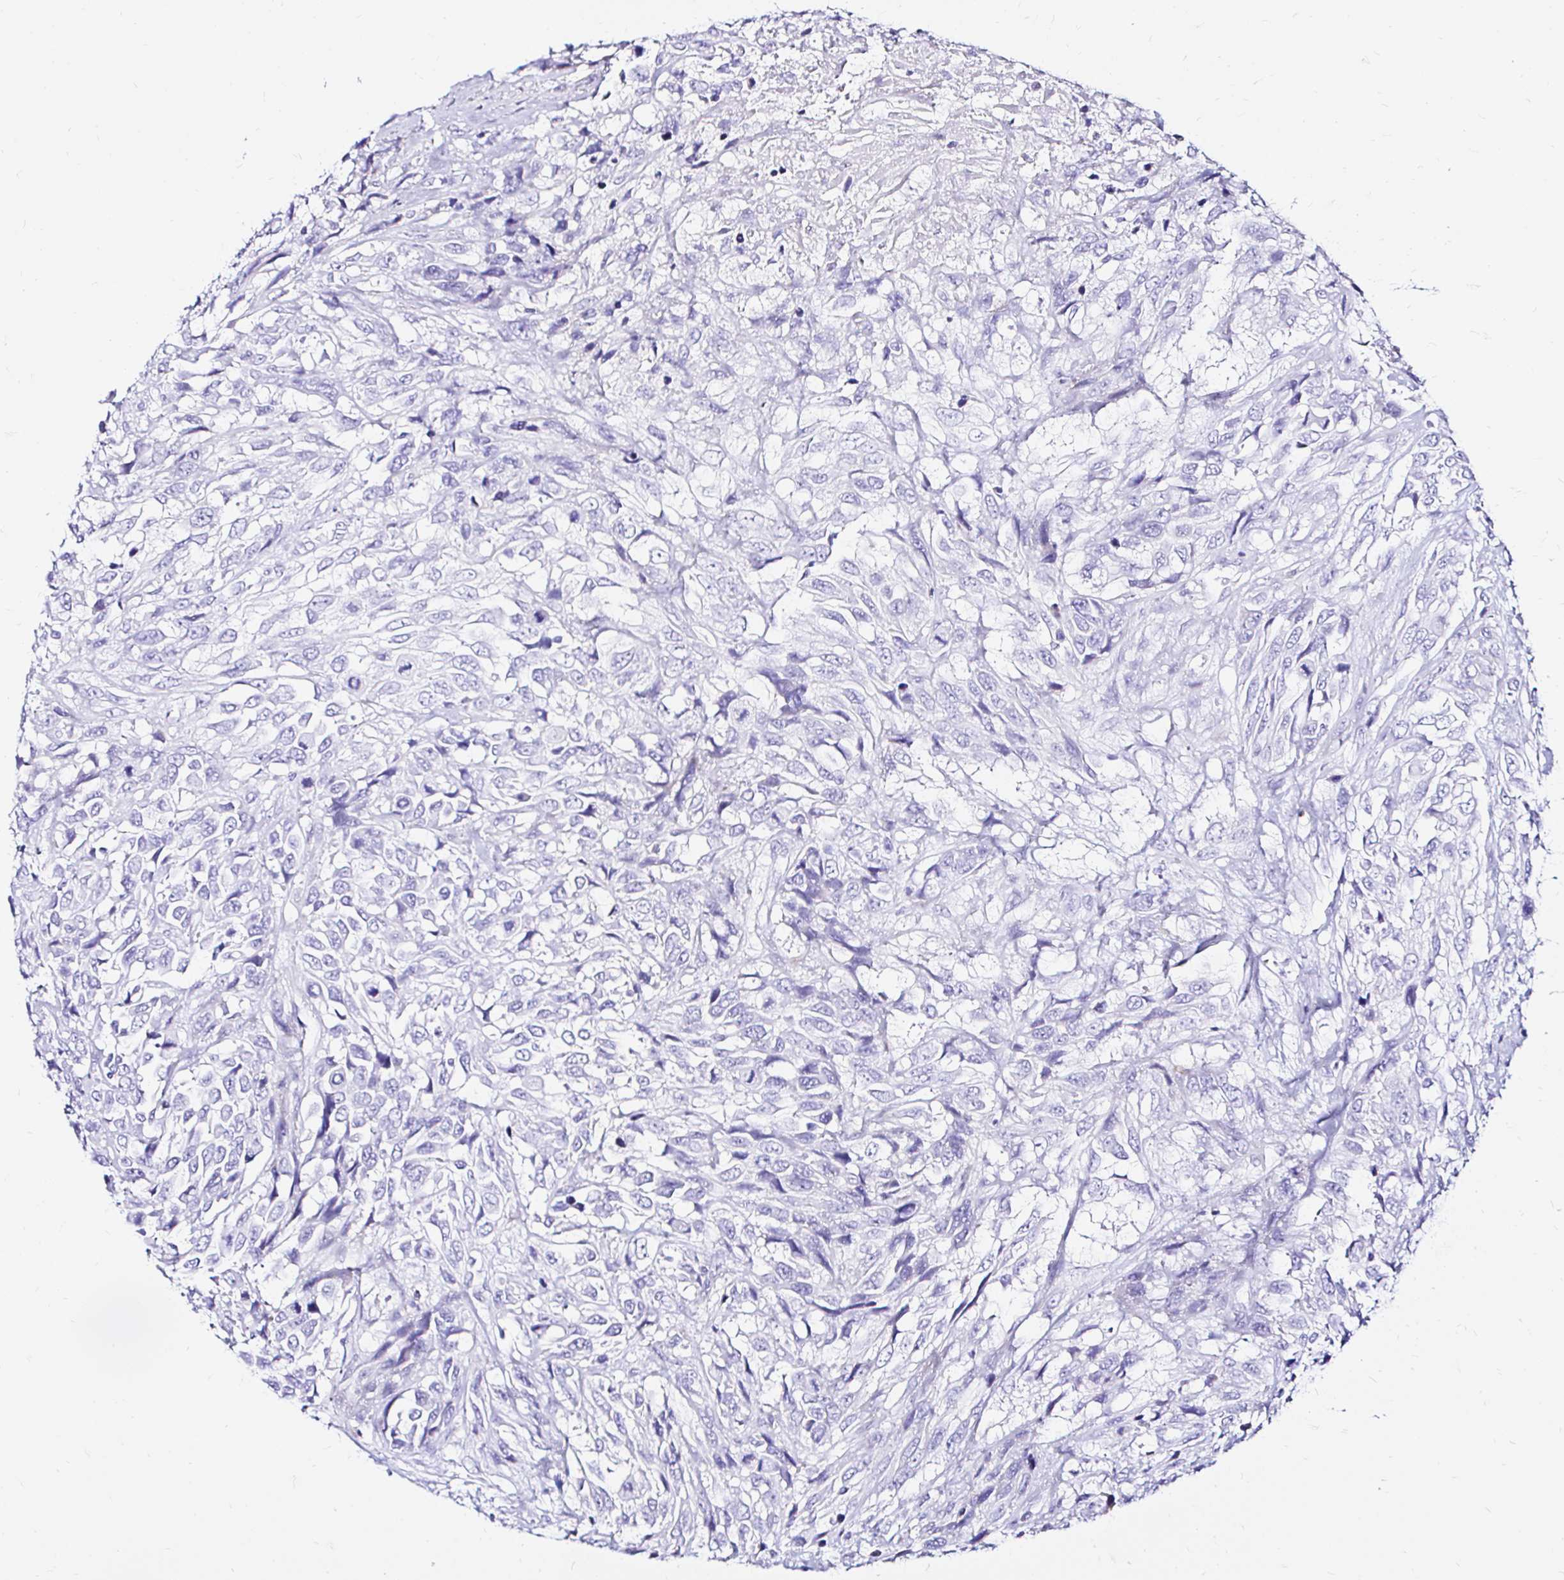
{"staining": {"intensity": "negative", "quantity": "none", "location": "none"}, "tissue": "urothelial cancer", "cell_type": "Tumor cells", "image_type": "cancer", "snomed": [{"axis": "morphology", "description": "Urothelial carcinoma, High grade"}, {"axis": "topography", "description": "Urinary bladder"}], "caption": "Tumor cells are negative for protein expression in human urothelial cancer.", "gene": "ZNF432", "patient": {"sex": "female", "age": 70}}